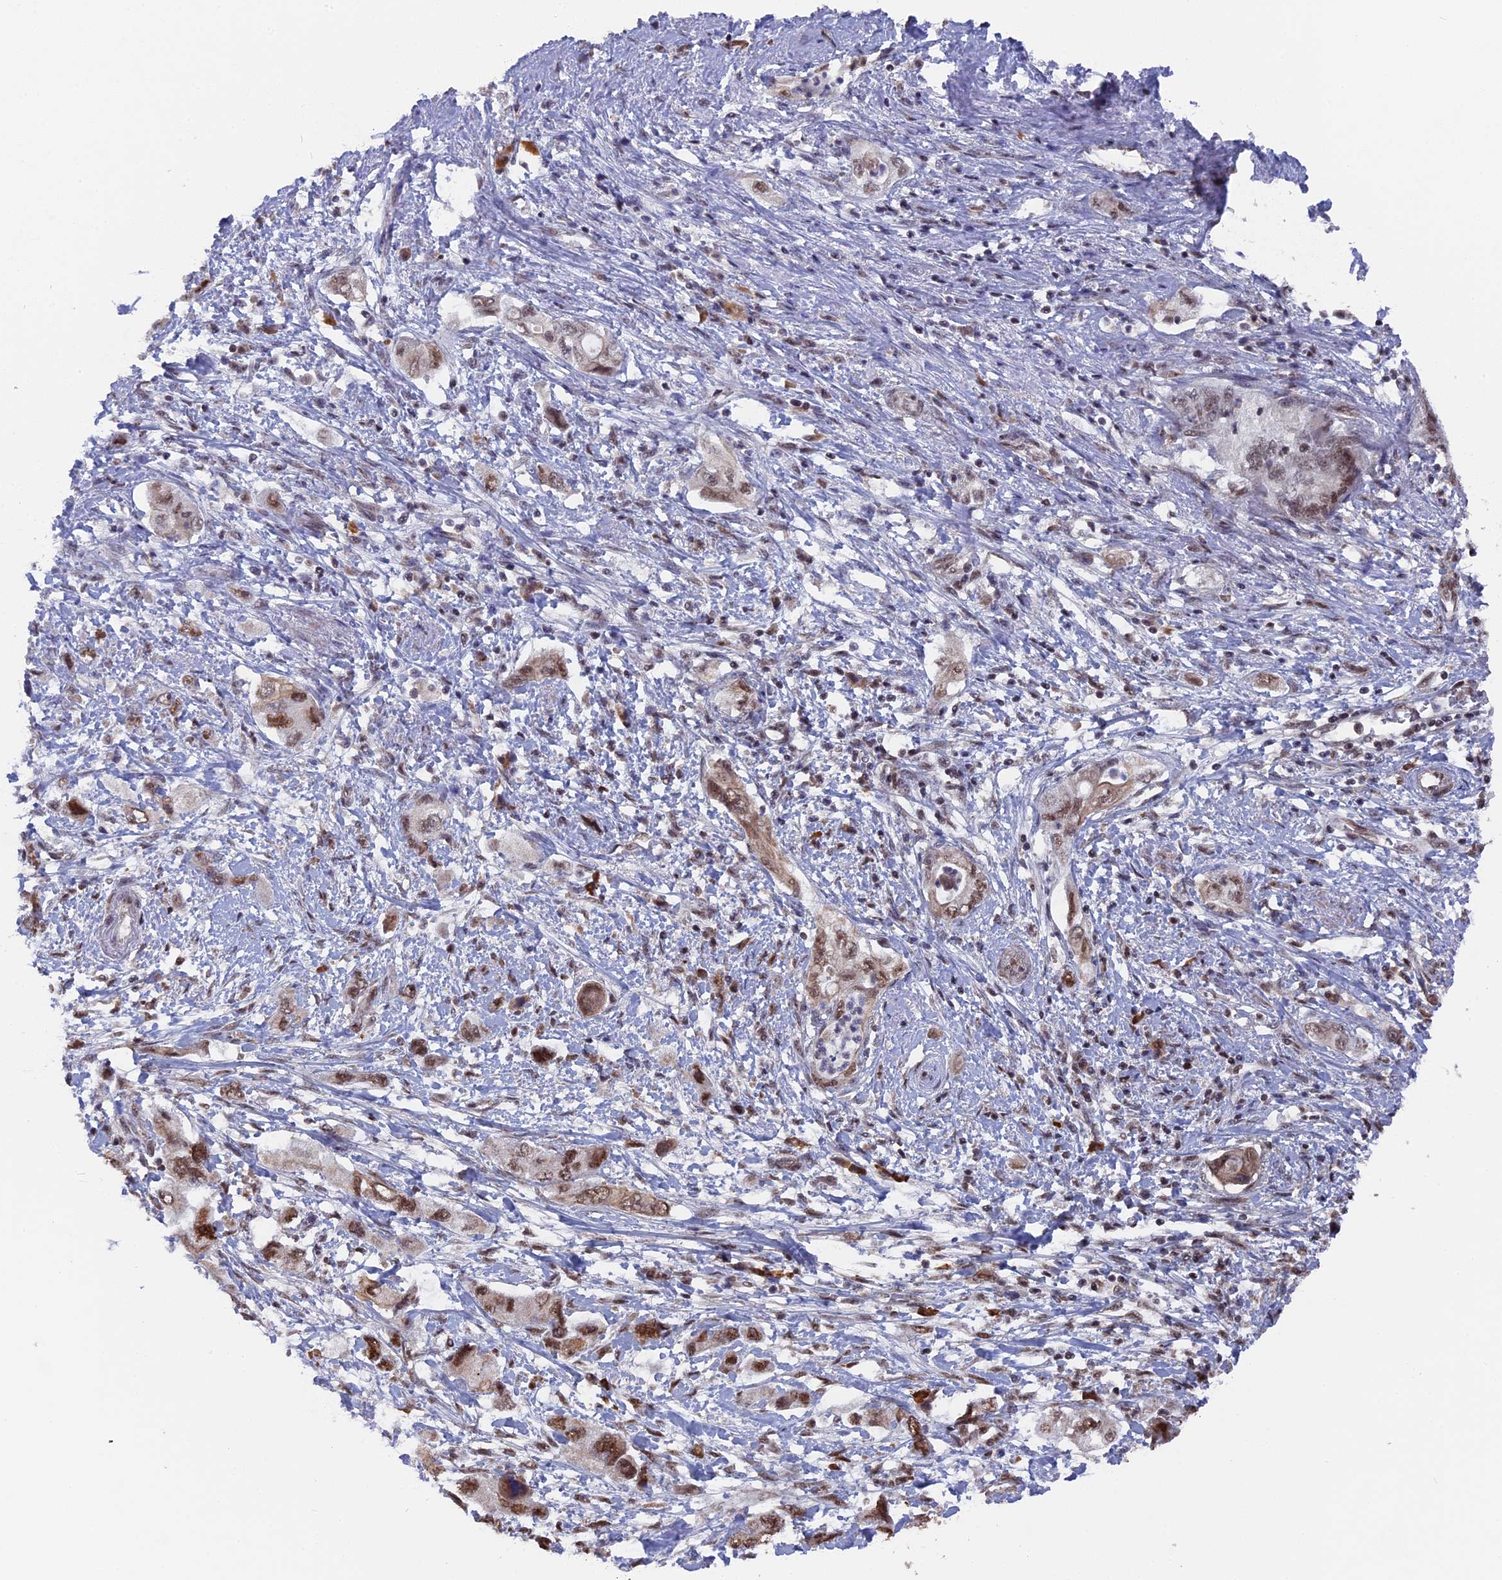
{"staining": {"intensity": "moderate", "quantity": ">75%", "location": "nuclear"}, "tissue": "pancreatic cancer", "cell_type": "Tumor cells", "image_type": "cancer", "snomed": [{"axis": "morphology", "description": "Adenocarcinoma, NOS"}, {"axis": "topography", "description": "Pancreas"}], "caption": "A brown stain highlights moderate nuclear staining of a protein in pancreatic cancer (adenocarcinoma) tumor cells.", "gene": "SF3A2", "patient": {"sex": "female", "age": 73}}